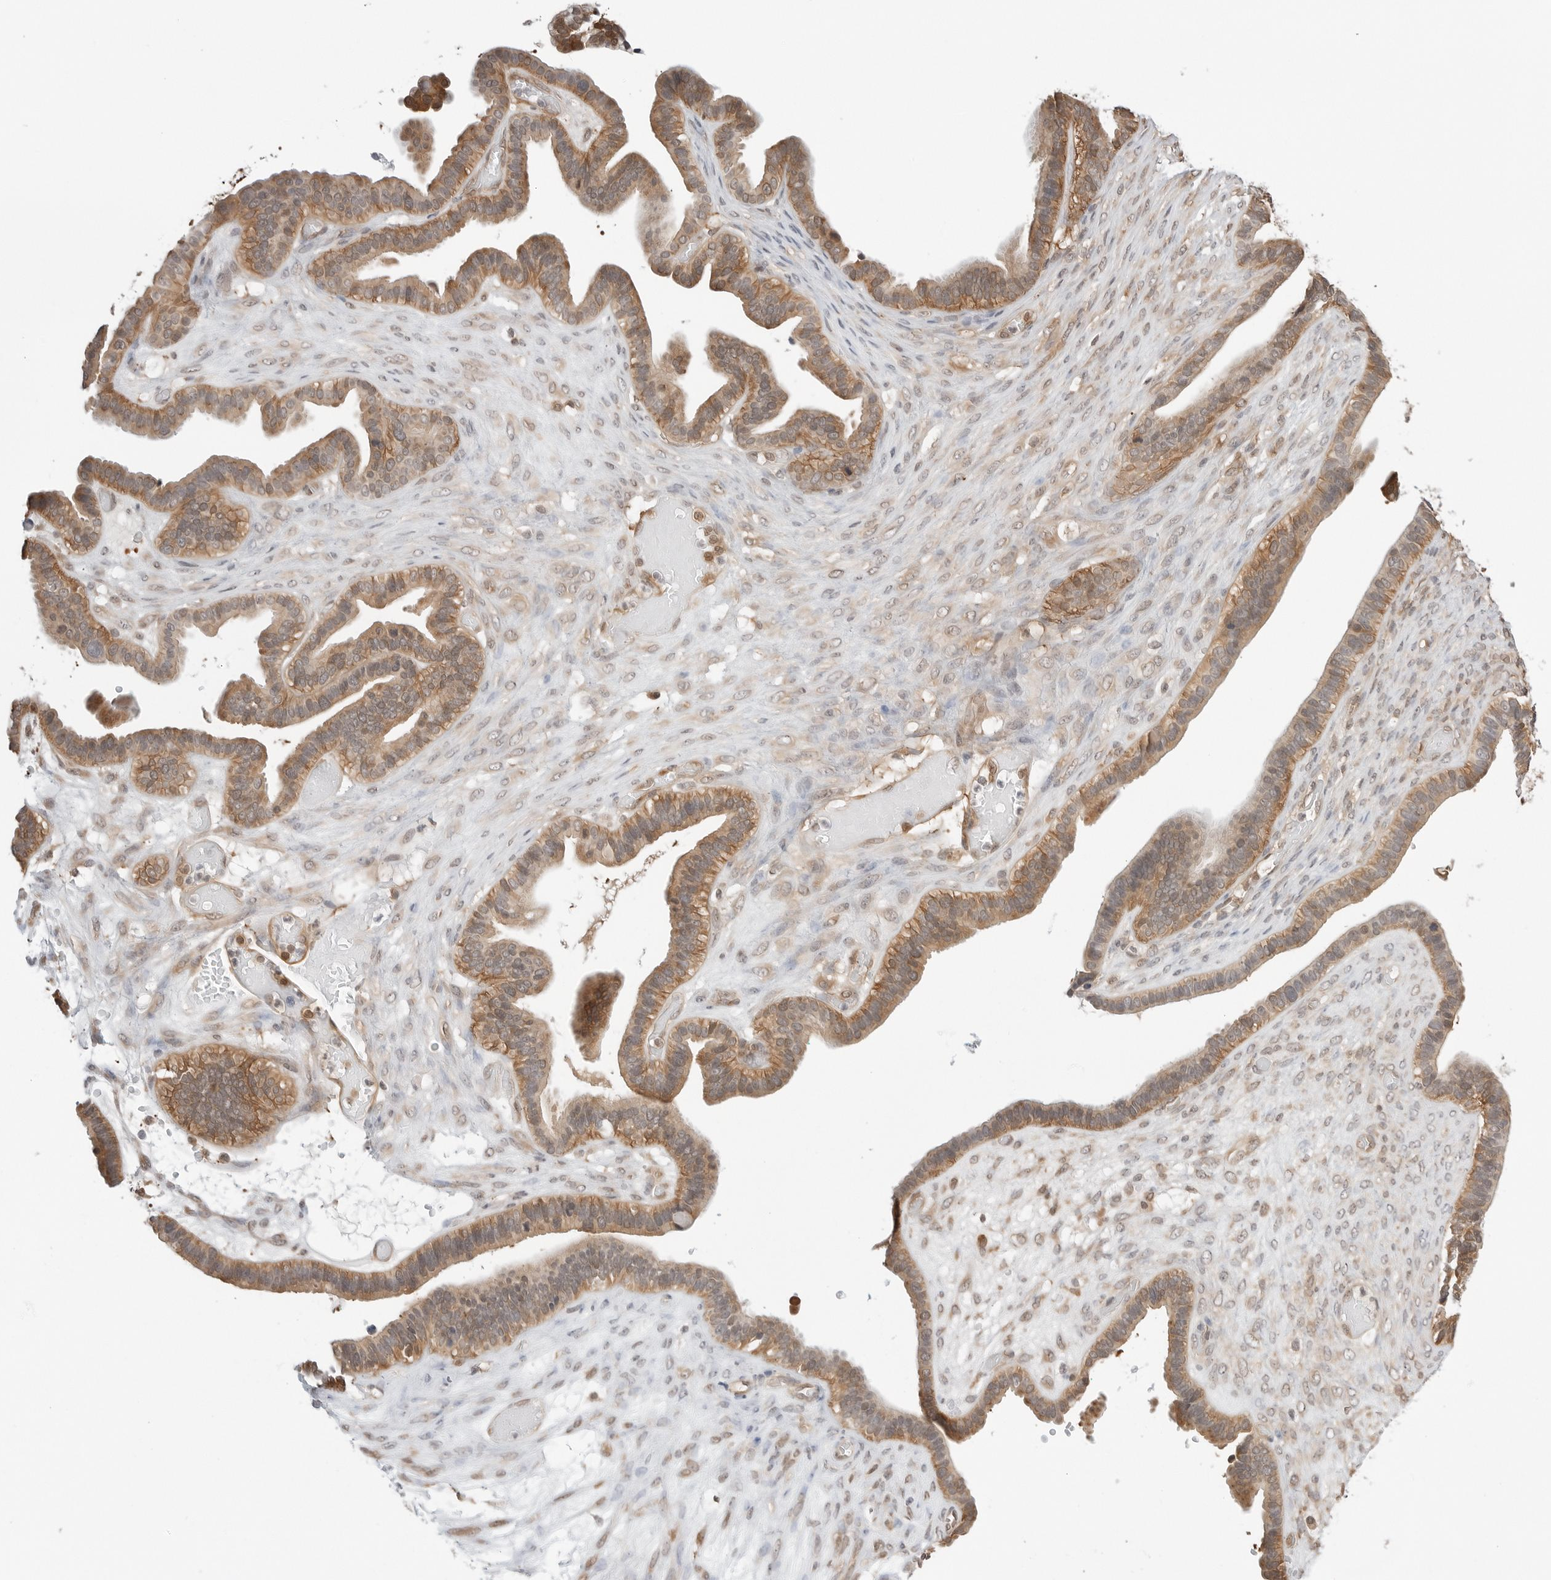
{"staining": {"intensity": "moderate", "quantity": ">75%", "location": "cytoplasmic/membranous"}, "tissue": "ovarian cancer", "cell_type": "Tumor cells", "image_type": "cancer", "snomed": [{"axis": "morphology", "description": "Cystadenocarcinoma, serous, NOS"}, {"axis": "topography", "description": "Ovary"}], "caption": "Ovarian cancer tissue displays moderate cytoplasmic/membranous staining in about >75% of tumor cells, visualized by immunohistochemistry.", "gene": "NUDC", "patient": {"sex": "female", "age": 56}}